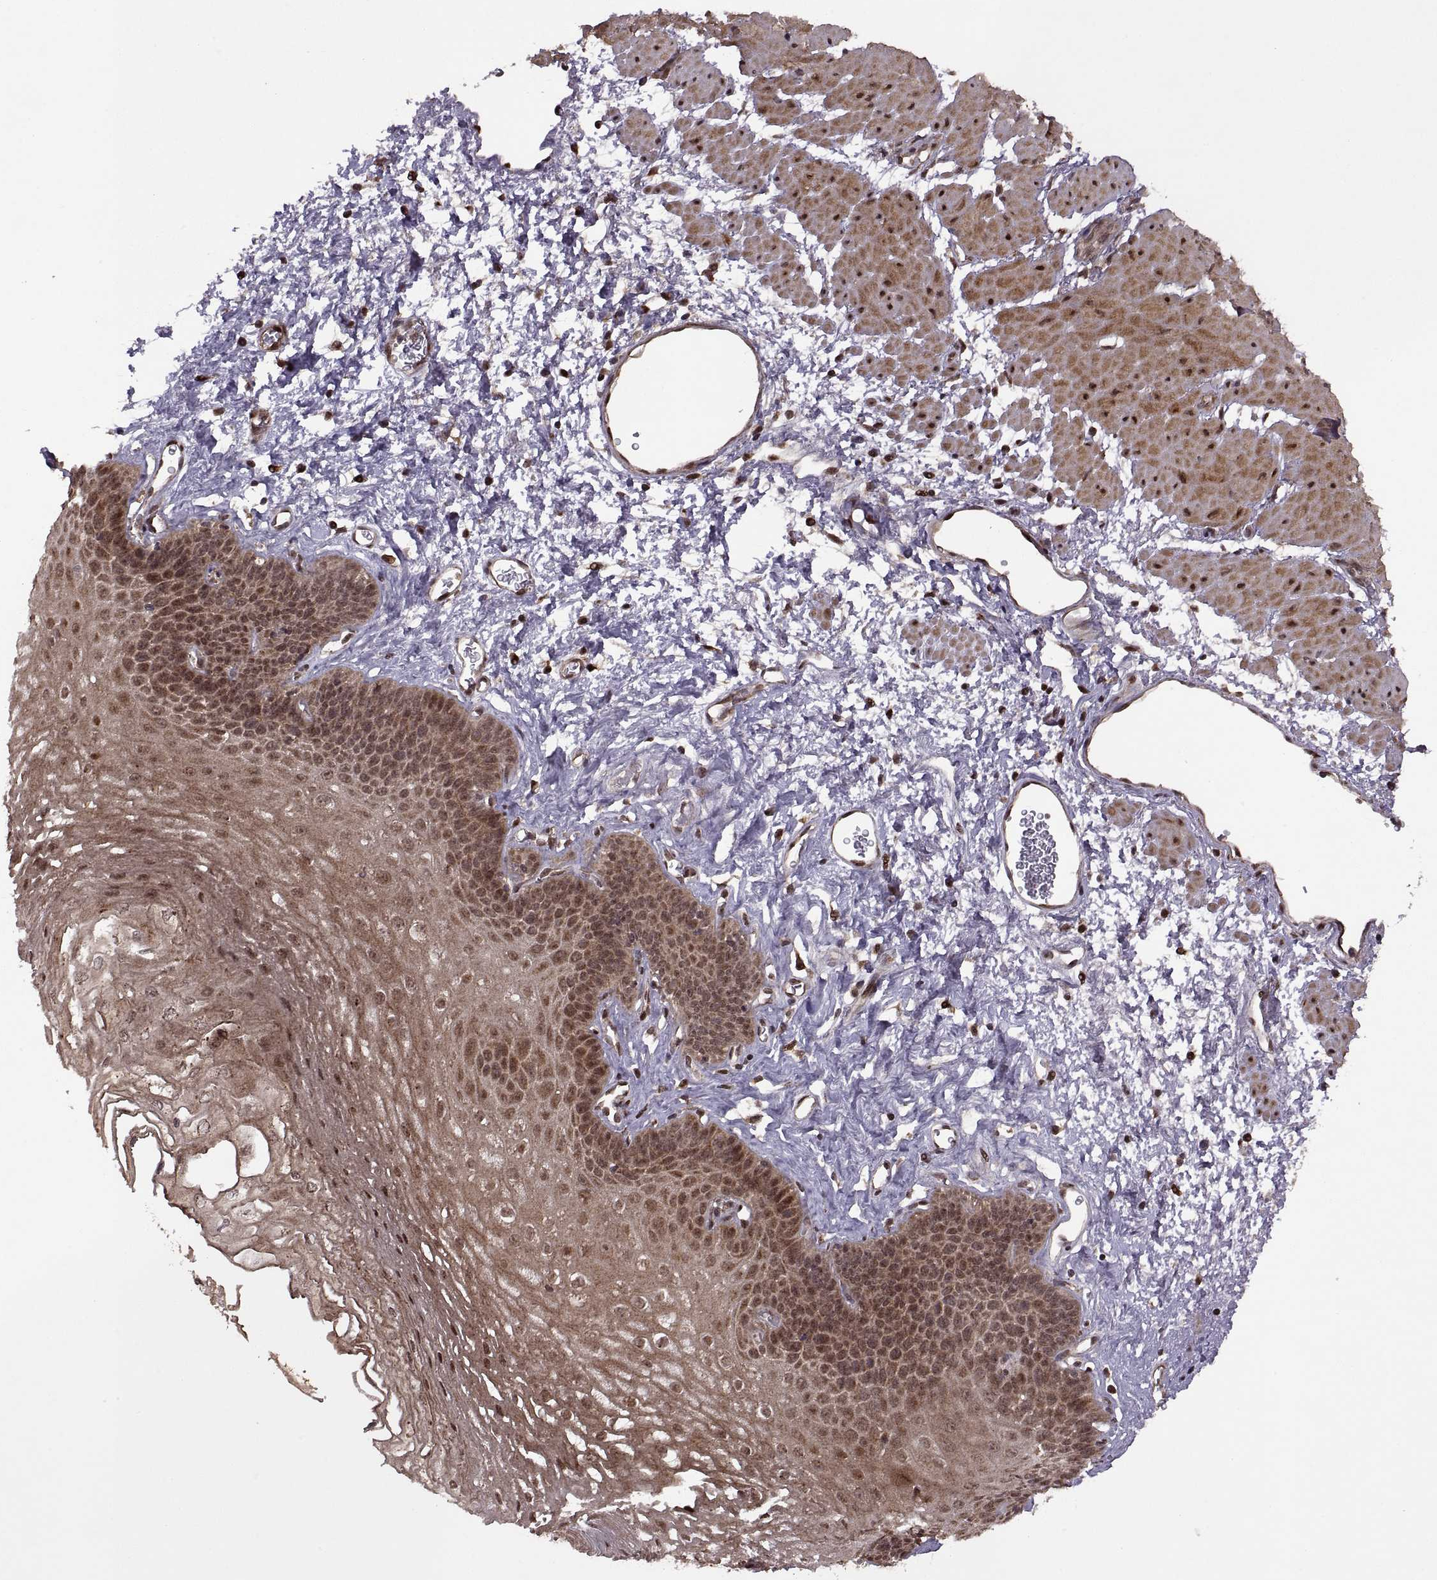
{"staining": {"intensity": "moderate", "quantity": ">75%", "location": "cytoplasmic/membranous,nuclear"}, "tissue": "esophagus", "cell_type": "Squamous epithelial cells", "image_type": "normal", "snomed": [{"axis": "morphology", "description": "Normal tissue, NOS"}, {"axis": "topography", "description": "Esophagus"}], "caption": "Protein staining of normal esophagus displays moderate cytoplasmic/membranous,nuclear positivity in approximately >75% of squamous epithelial cells.", "gene": "PTOV1", "patient": {"sex": "female", "age": 62}}